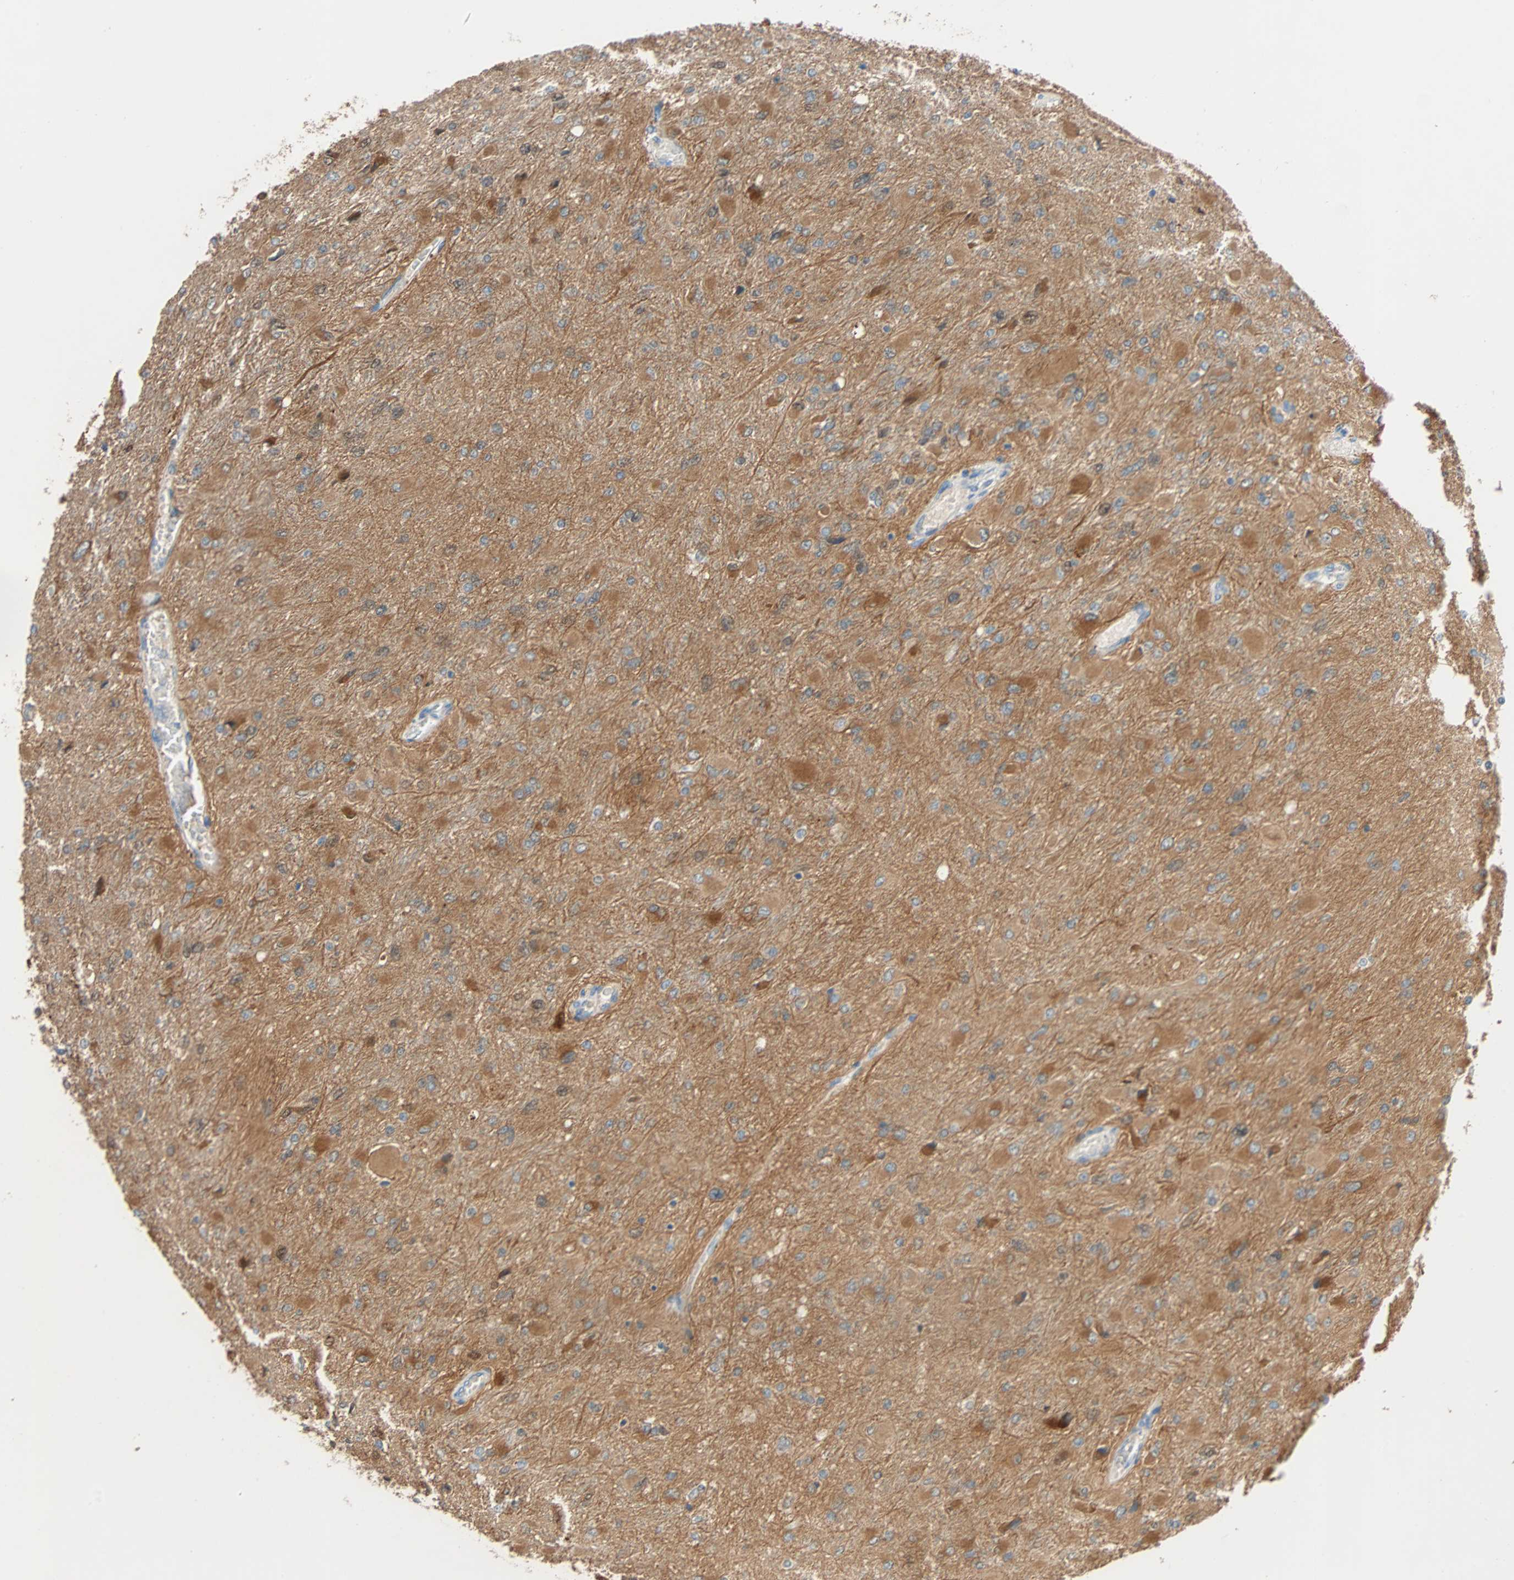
{"staining": {"intensity": "moderate", "quantity": "25%-75%", "location": "cytoplasmic/membranous"}, "tissue": "glioma", "cell_type": "Tumor cells", "image_type": "cancer", "snomed": [{"axis": "morphology", "description": "Glioma, malignant, High grade"}, {"axis": "topography", "description": "Cerebral cortex"}], "caption": "Human malignant high-grade glioma stained with a protein marker displays moderate staining in tumor cells.", "gene": "TNFRSF12A", "patient": {"sex": "female", "age": 36}}